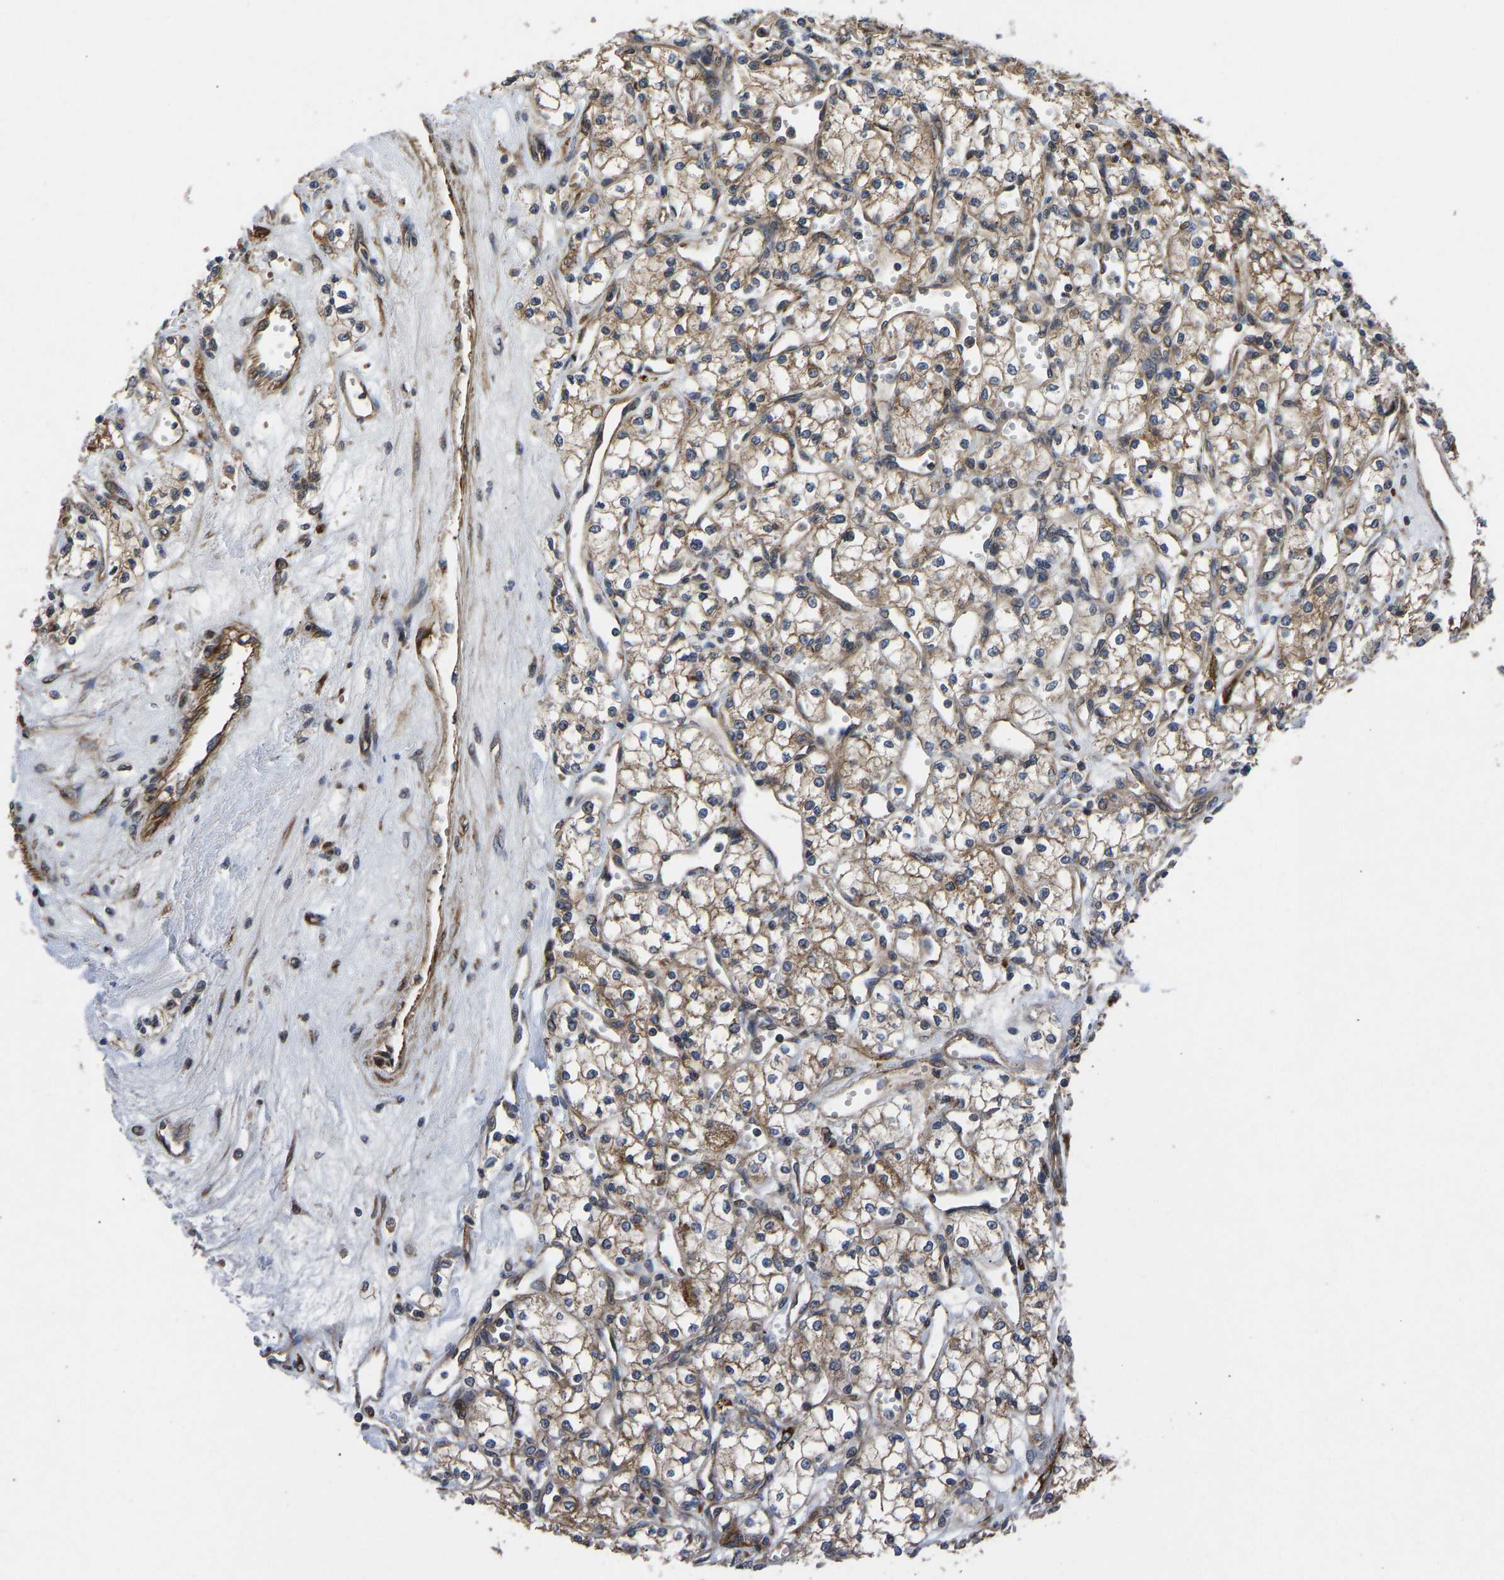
{"staining": {"intensity": "weak", "quantity": ">75%", "location": "cytoplasmic/membranous"}, "tissue": "renal cancer", "cell_type": "Tumor cells", "image_type": "cancer", "snomed": [{"axis": "morphology", "description": "Adenocarcinoma, NOS"}, {"axis": "topography", "description": "Kidney"}], "caption": "Protein expression analysis of renal cancer (adenocarcinoma) shows weak cytoplasmic/membranous expression in about >75% of tumor cells.", "gene": "FRRS1", "patient": {"sex": "male", "age": 59}}